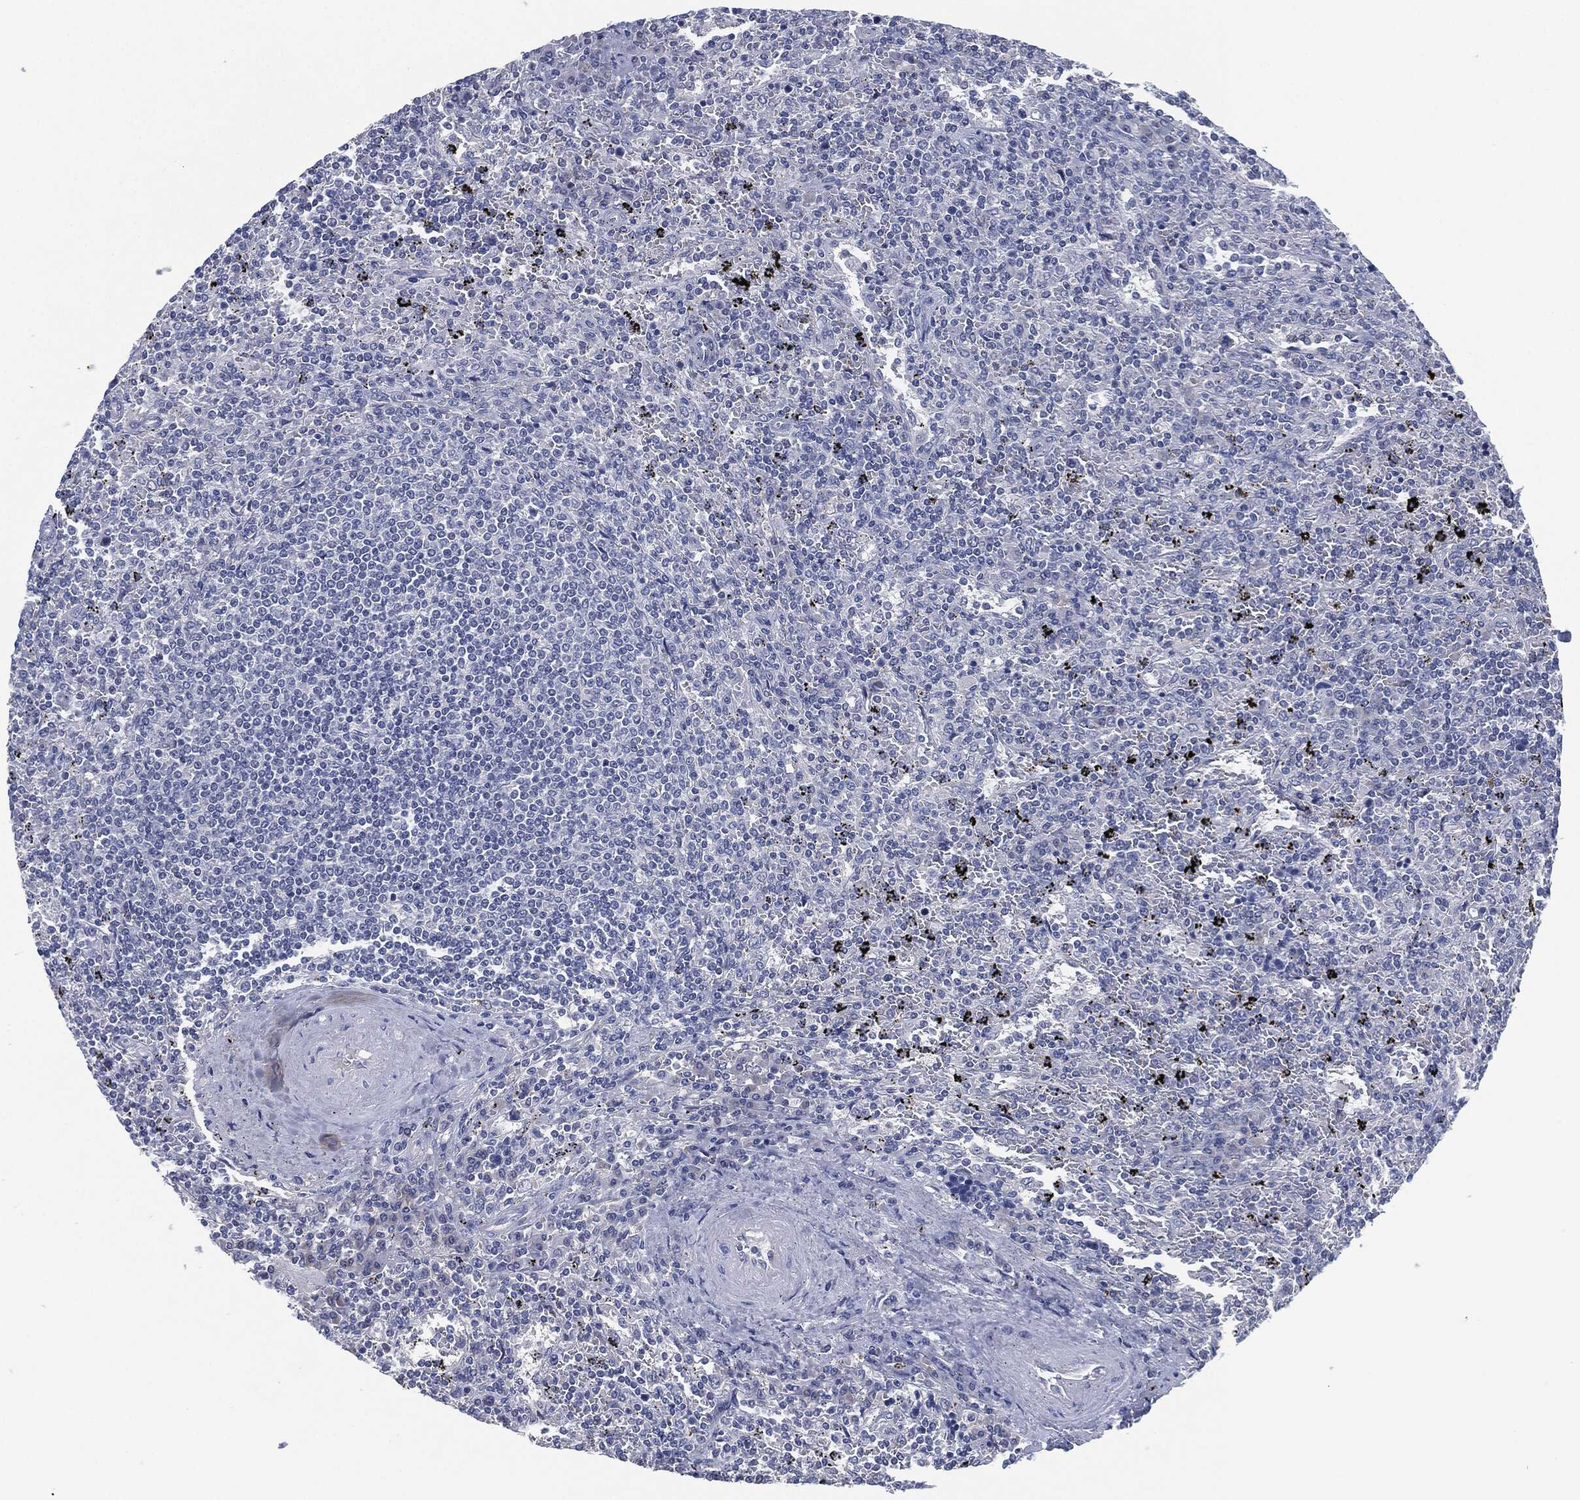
{"staining": {"intensity": "negative", "quantity": "none", "location": "none"}, "tissue": "lymphoma", "cell_type": "Tumor cells", "image_type": "cancer", "snomed": [{"axis": "morphology", "description": "Malignant lymphoma, non-Hodgkin's type, Low grade"}, {"axis": "topography", "description": "Spleen"}], "caption": "There is no significant expression in tumor cells of malignant lymphoma, non-Hodgkin's type (low-grade). (Stains: DAB (3,3'-diaminobenzidine) immunohistochemistry with hematoxylin counter stain, Microscopy: brightfield microscopy at high magnification).", "gene": "SHROOM2", "patient": {"sex": "male", "age": 62}}